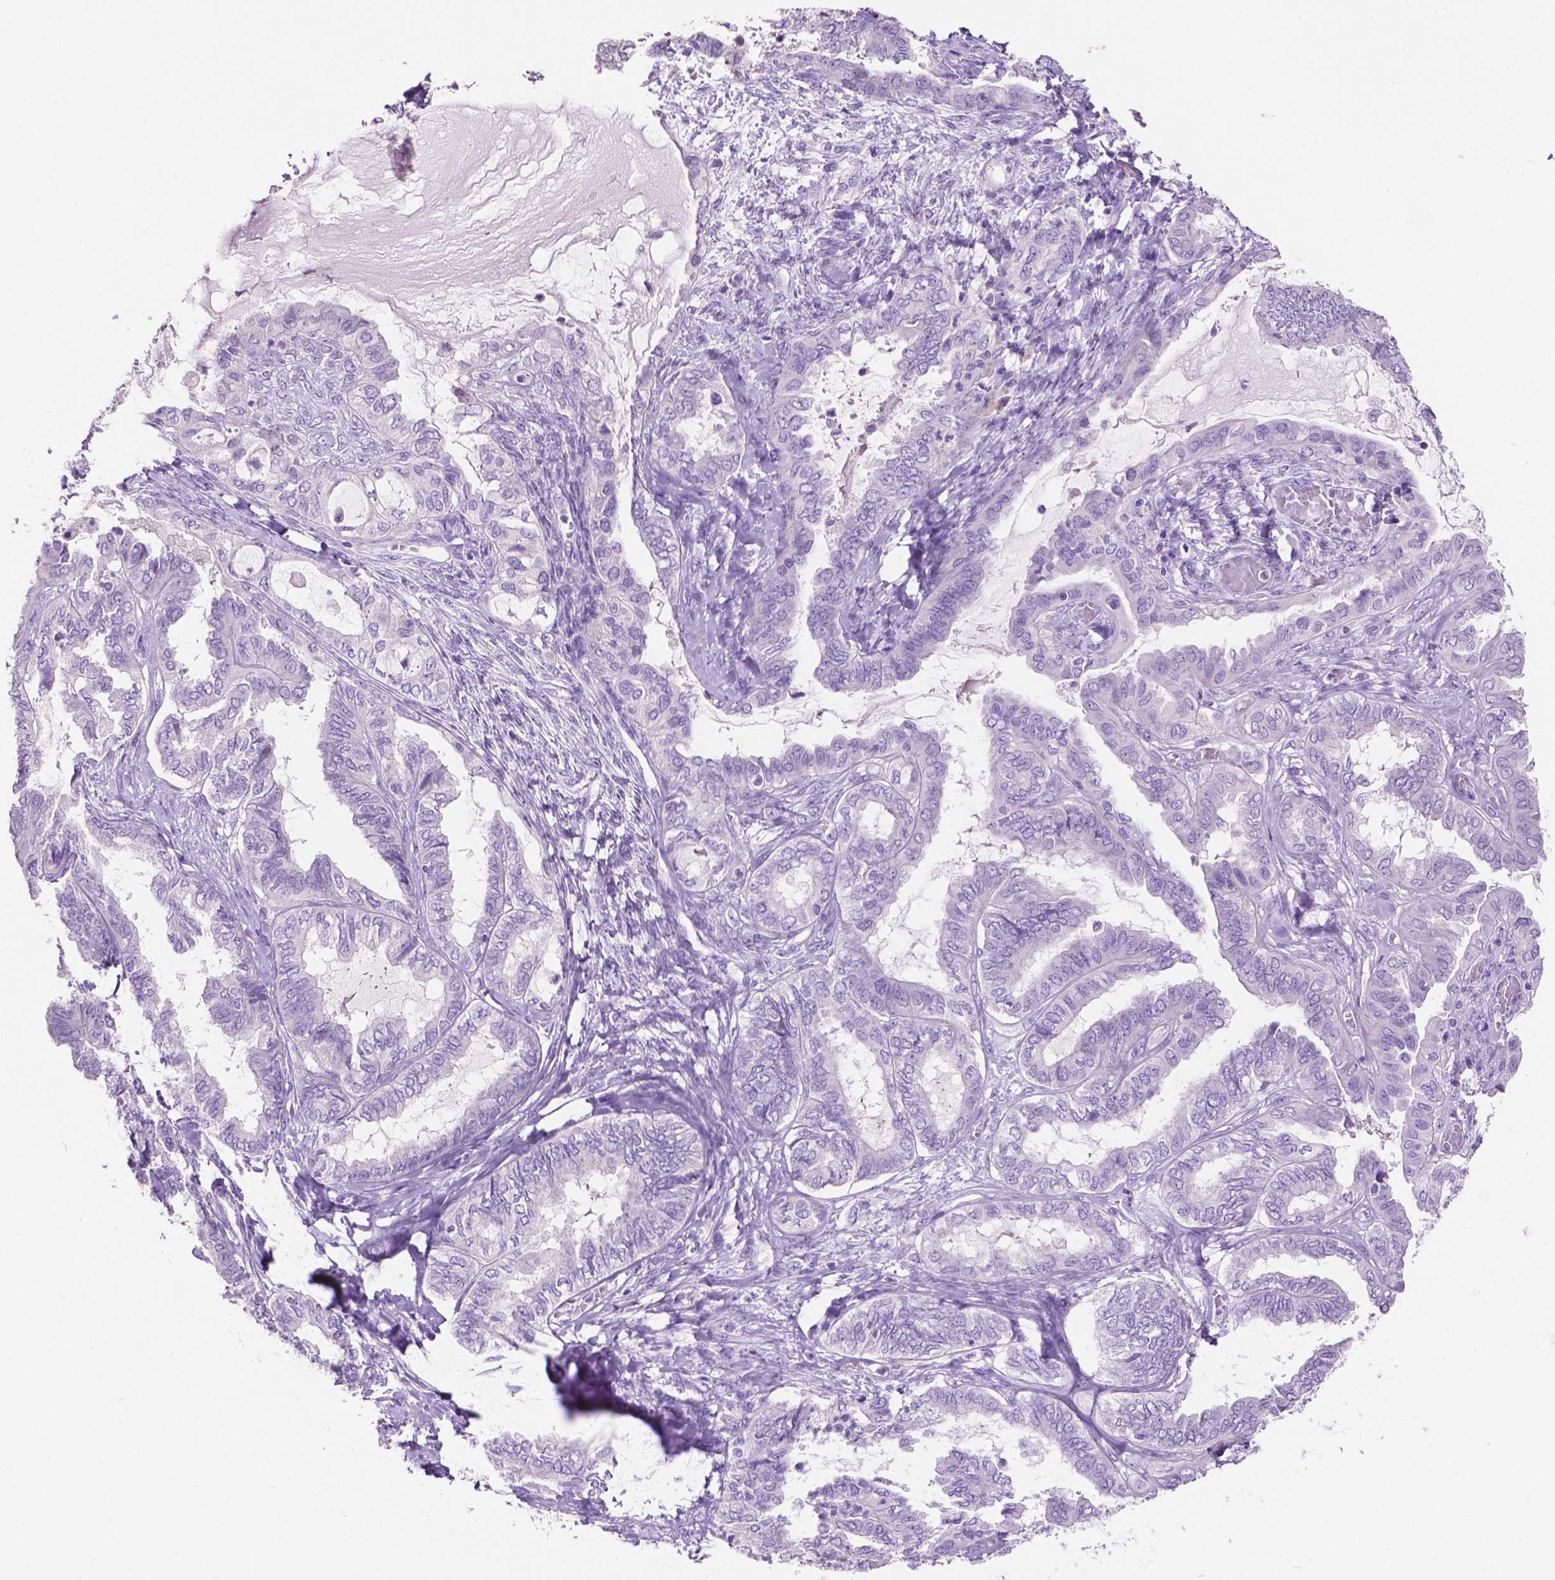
{"staining": {"intensity": "negative", "quantity": "none", "location": "none"}, "tissue": "ovarian cancer", "cell_type": "Tumor cells", "image_type": "cancer", "snomed": [{"axis": "morphology", "description": "Carcinoma, endometroid"}, {"axis": "topography", "description": "Ovary"}], "caption": "Tumor cells show no significant positivity in endometroid carcinoma (ovarian).", "gene": "CLDN17", "patient": {"sex": "female", "age": 70}}